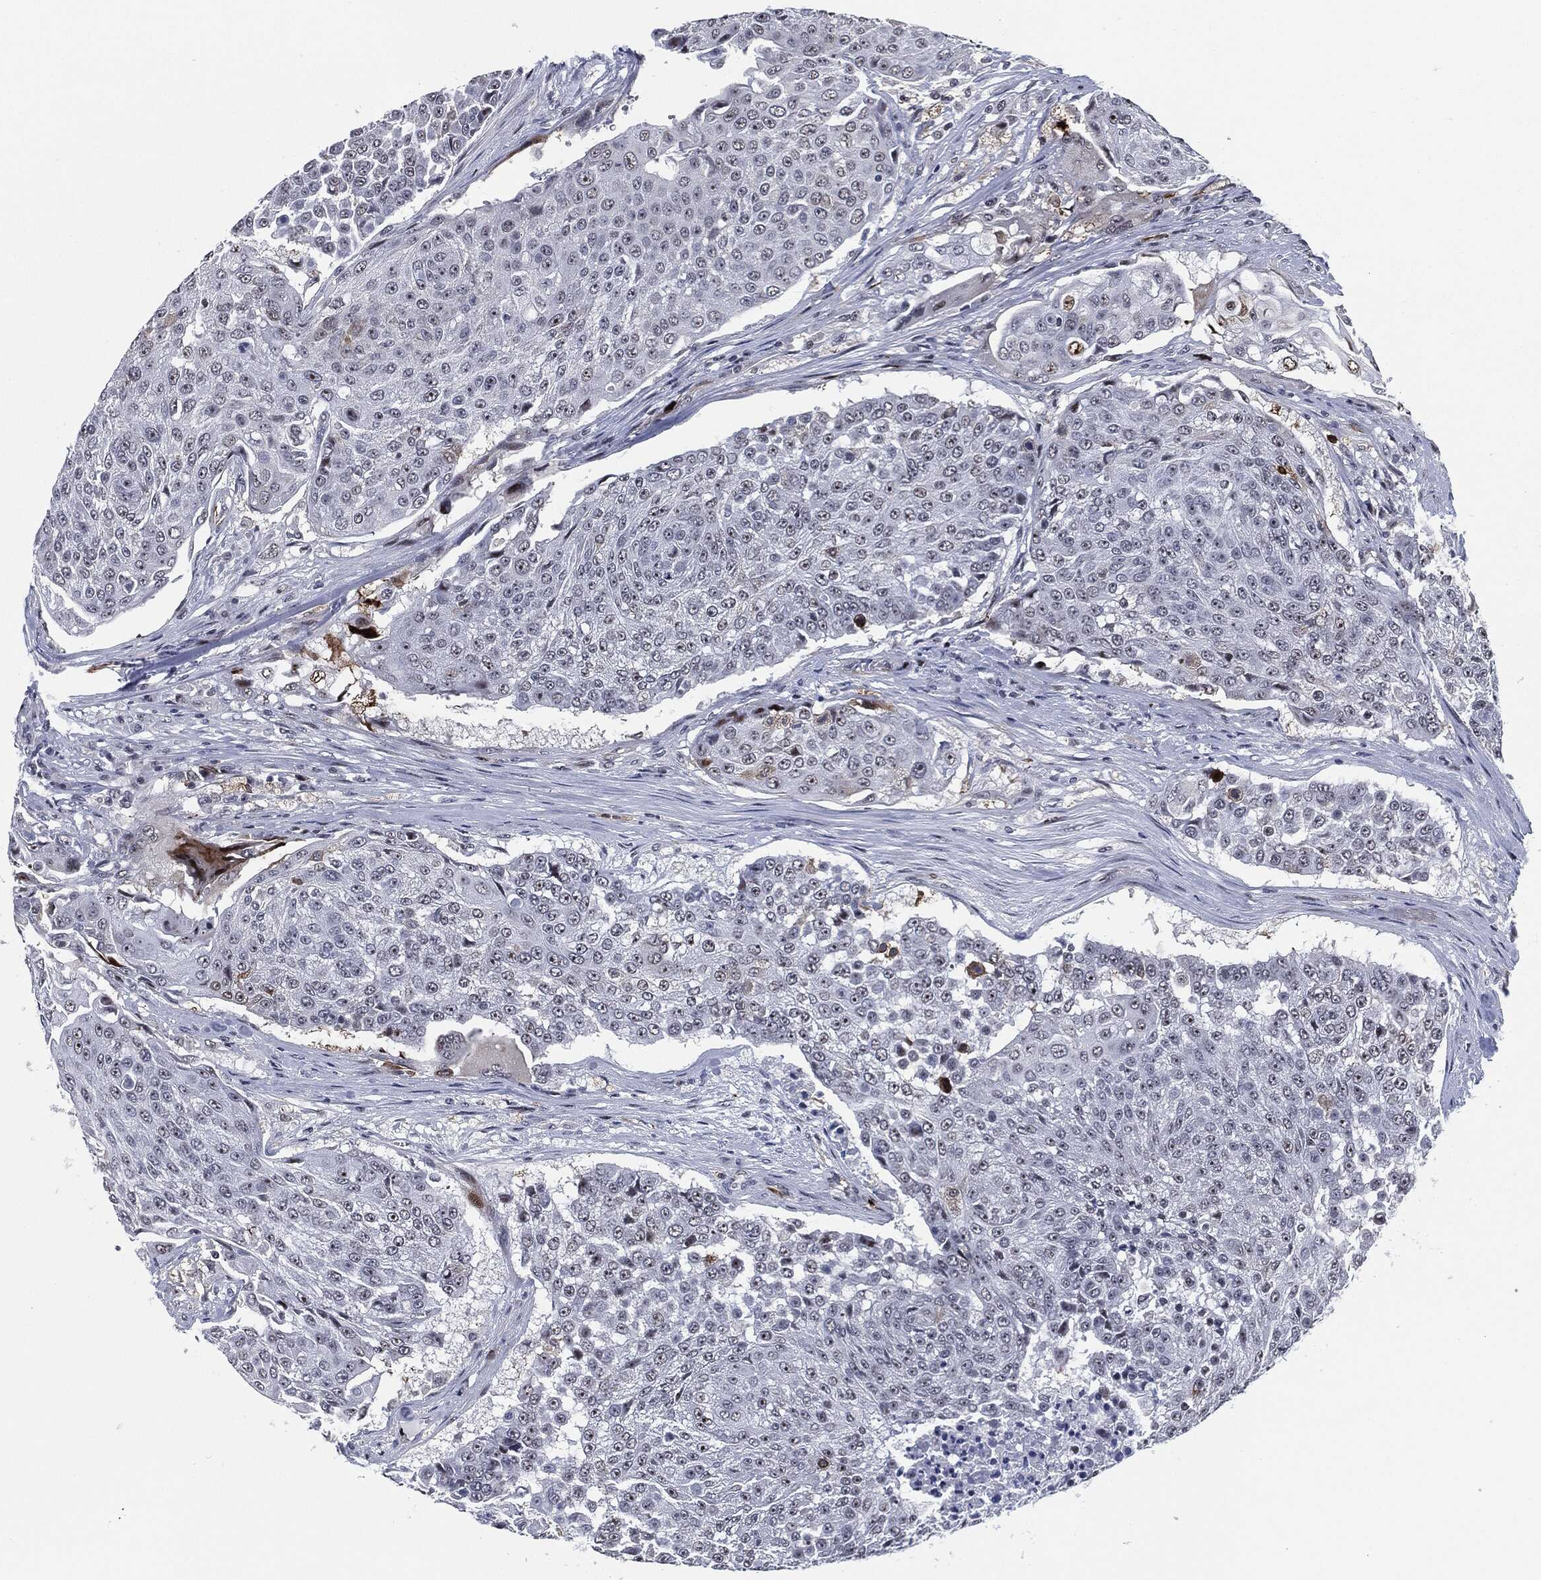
{"staining": {"intensity": "moderate", "quantity": "<25%", "location": "nuclear"}, "tissue": "urothelial cancer", "cell_type": "Tumor cells", "image_type": "cancer", "snomed": [{"axis": "morphology", "description": "Urothelial carcinoma, High grade"}, {"axis": "topography", "description": "Urinary bladder"}], "caption": "An immunohistochemistry (IHC) histopathology image of neoplastic tissue is shown. Protein staining in brown labels moderate nuclear positivity in urothelial cancer within tumor cells.", "gene": "AKT2", "patient": {"sex": "female", "age": 63}}